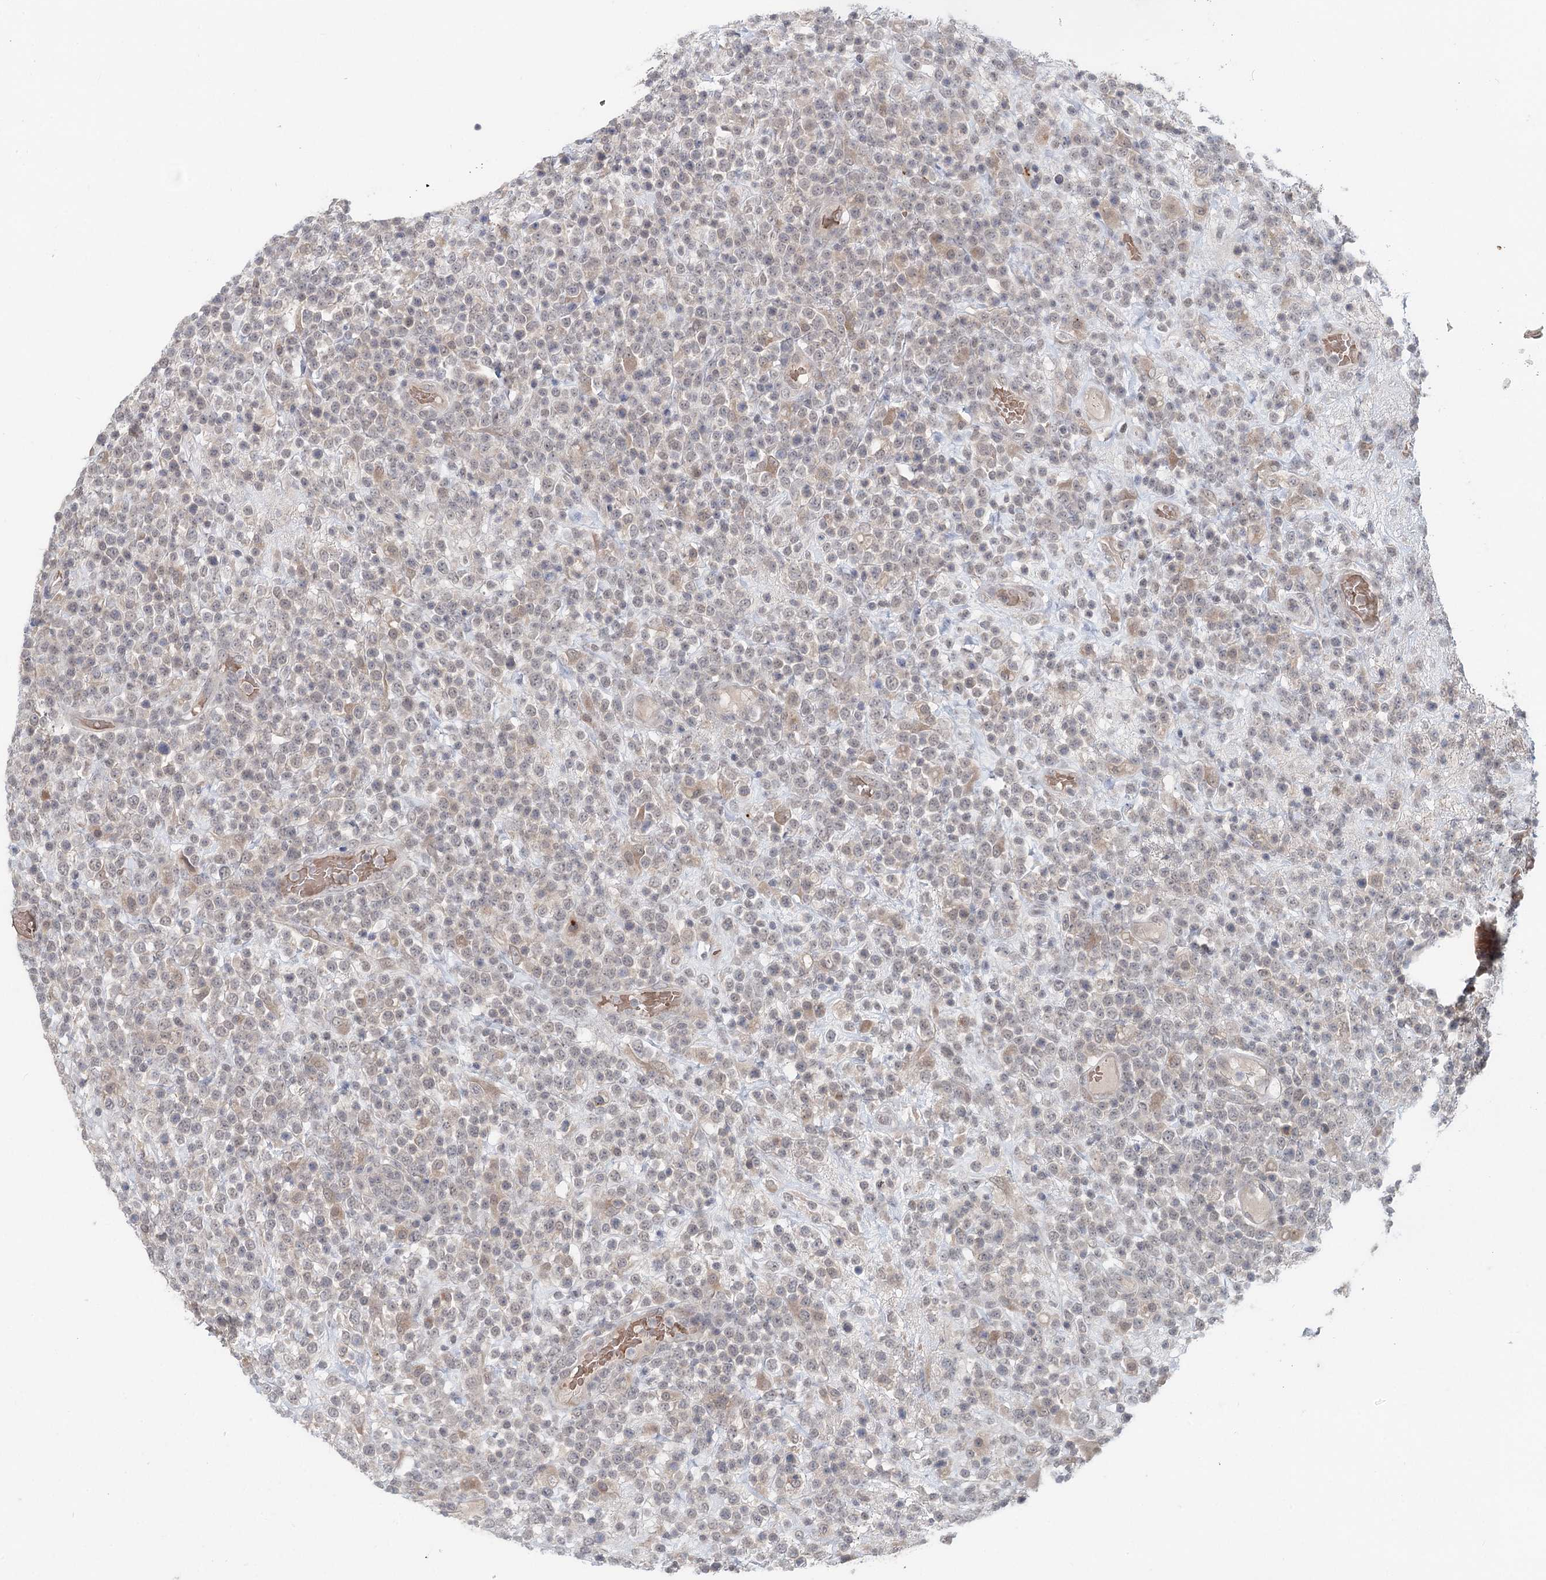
{"staining": {"intensity": "weak", "quantity": "<25%", "location": "cytoplasmic/membranous"}, "tissue": "lymphoma", "cell_type": "Tumor cells", "image_type": "cancer", "snomed": [{"axis": "morphology", "description": "Malignant lymphoma, non-Hodgkin's type, High grade"}, {"axis": "topography", "description": "Colon"}], "caption": "The histopathology image exhibits no staining of tumor cells in lymphoma. (DAB IHC visualized using brightfield microscopy, high magnification).", "gene": "FBXO7", "patient": {"sex": "female", "age": 53}}